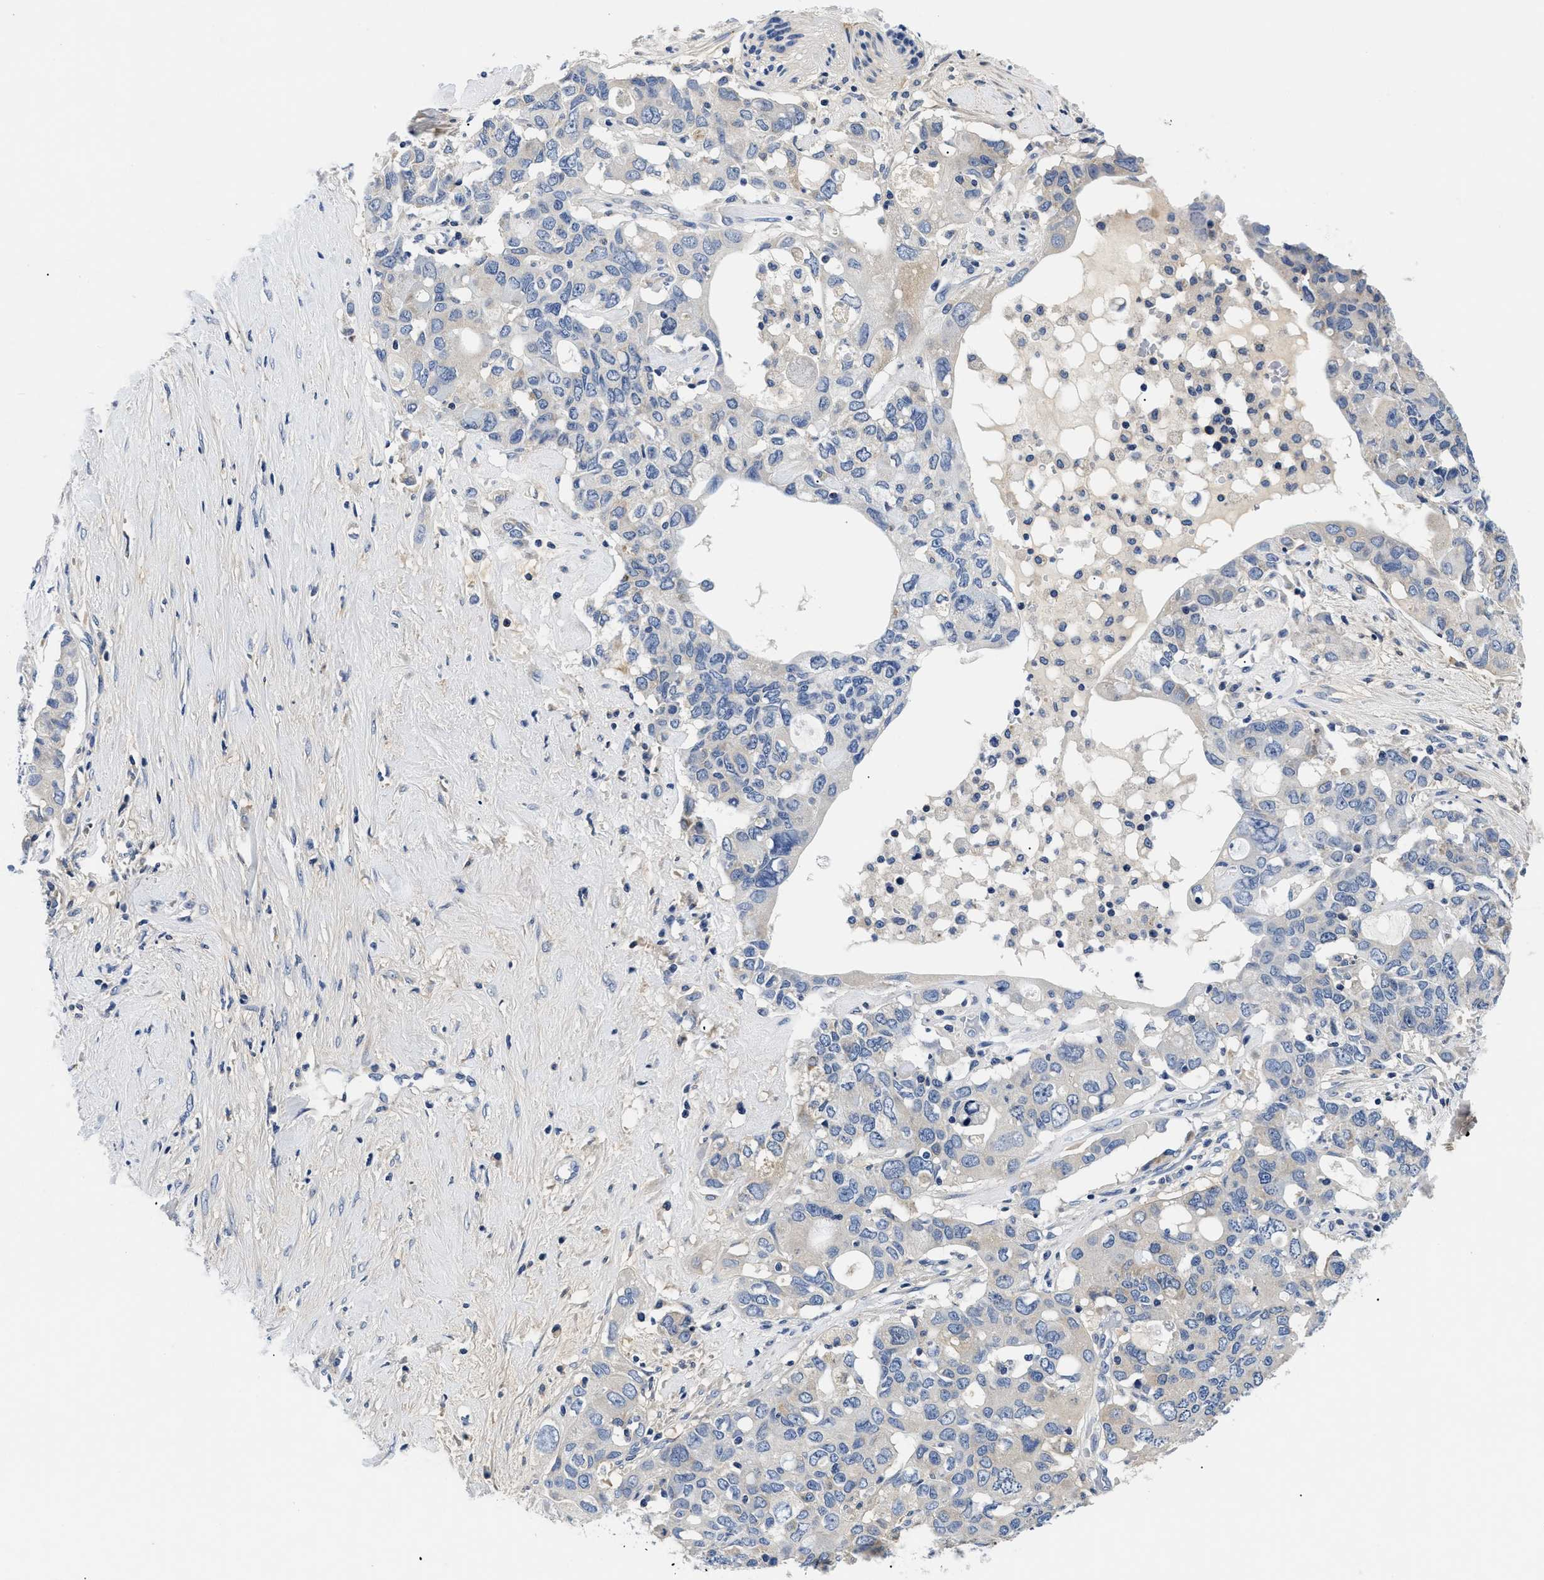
{"staining": {"intensity": "negative", "quantity": "none", "location": "none"}, "tissue": "pancreatic cancer", "cell_type": "Tumor cells", "image_type": "cancer", "snomed": [{"axis": "morphology", "description": "Adenocarcinoma, NOS"}, {"axis": "topography", "description": "Pancreas"}], "caption": "Immunohistochemistry image of pancreatic cancer (adenocarcinoma) stained for a protein (brown), which exhibits no staining in tumor cells.", "gene": "MEA1", "patient": {"sex": "female", "age": 56}}